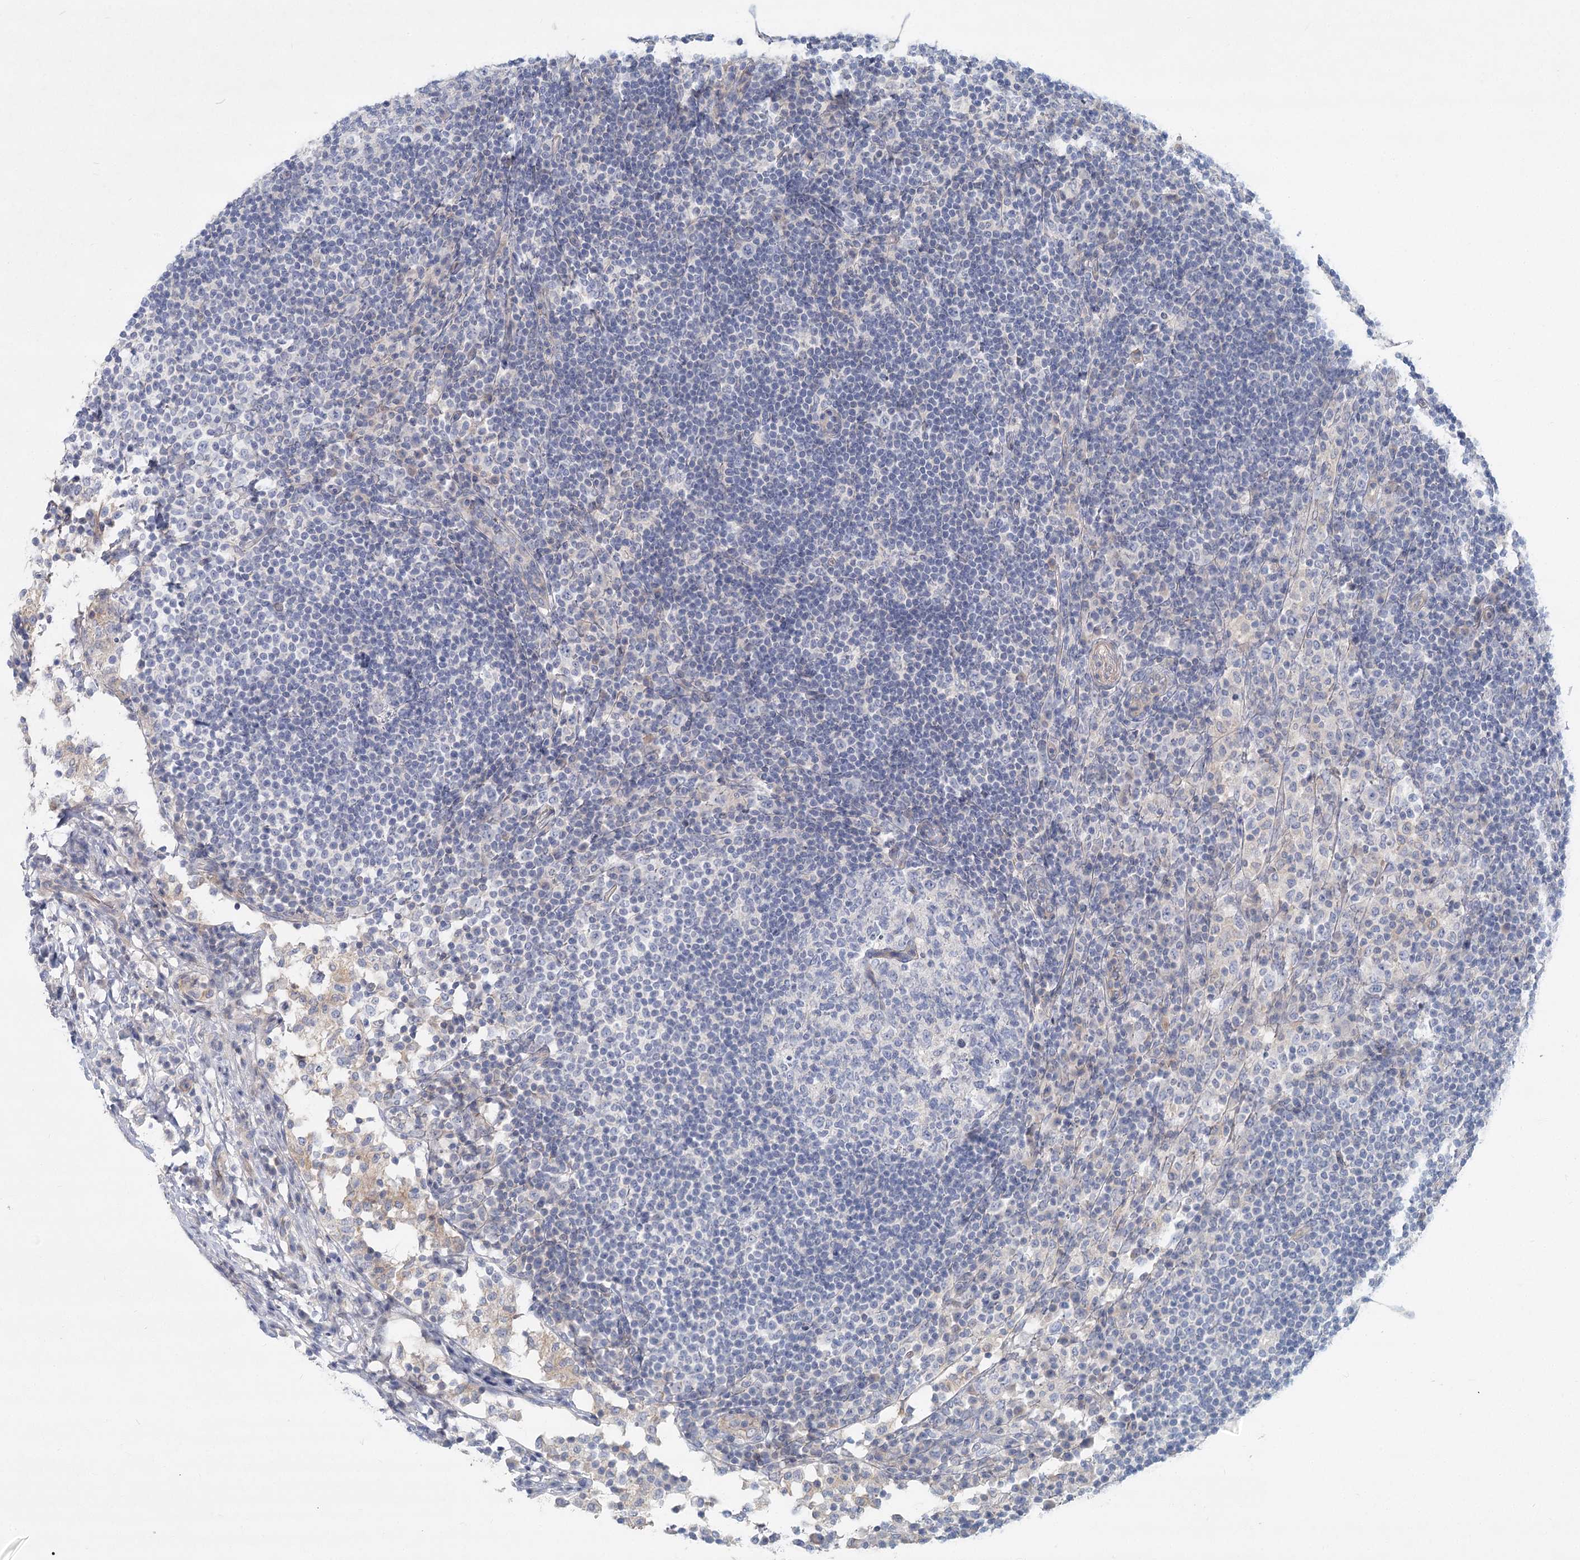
{"staining": {"intensity": "negative", "quantity": "none", "location": "none"}, "tissue": "lymph node", "cell_type": "Germinal center cells", "image_type": "normal", "snomed": [{"axis": "morphology", "description": "Normal tissue, NOS"}, {"axis": "topography", "description": "Lymph node"}], "caption": "This is a histopathology image of immunohistochemistry (IHC) staining of unremarkable lymph node, which shows no expression in germinal center cells.", "gene": "DNMBP", "patient": {"sex": "female", "age": 53}}